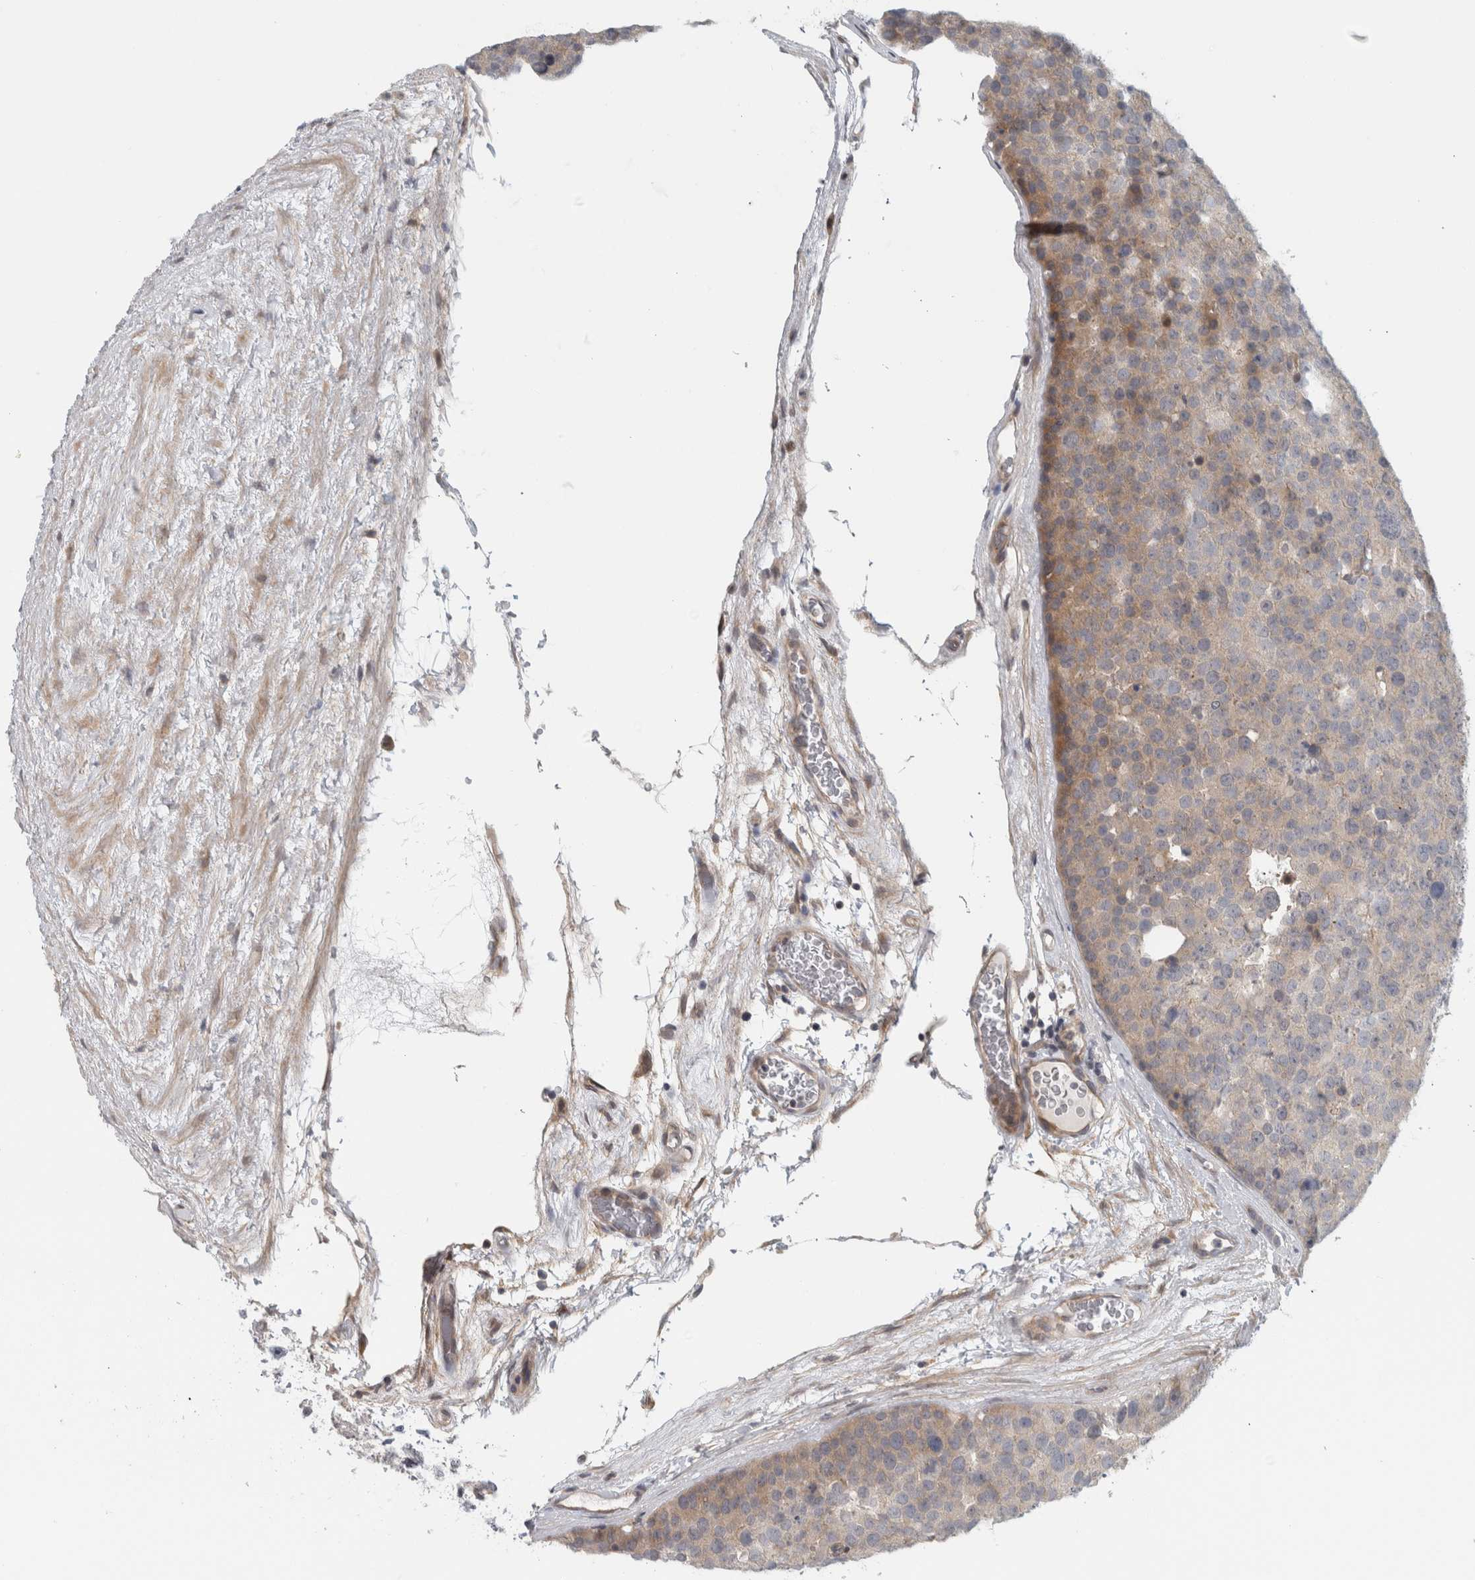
{"staining": {"intensity": "weak", "quantity": "<25%", "location": "cytoplasmic/membranous"}, "tissue": "testis cancer", "cell_type": "Tumor cells", "image_type": "cancer", "snomed": [{"axis": "morphology", "description": "Seminoma, NOS"}, {"axis": "topography", "description": "Testis"}], "caption": "High power microscopy image of an immunohistochemistry photomicrograph of seminoma (testis), revealing no significant positivity in tumor cells. The staining was performed using DAB (3,3'-diaminobenzidine) to visualize the protein expression in brown, while the nuclei were stained in blue with hematoxylin (Magnification: 20x).", "gene": "ZNF804B", "patient": {"sex": "male", "age": 71}}